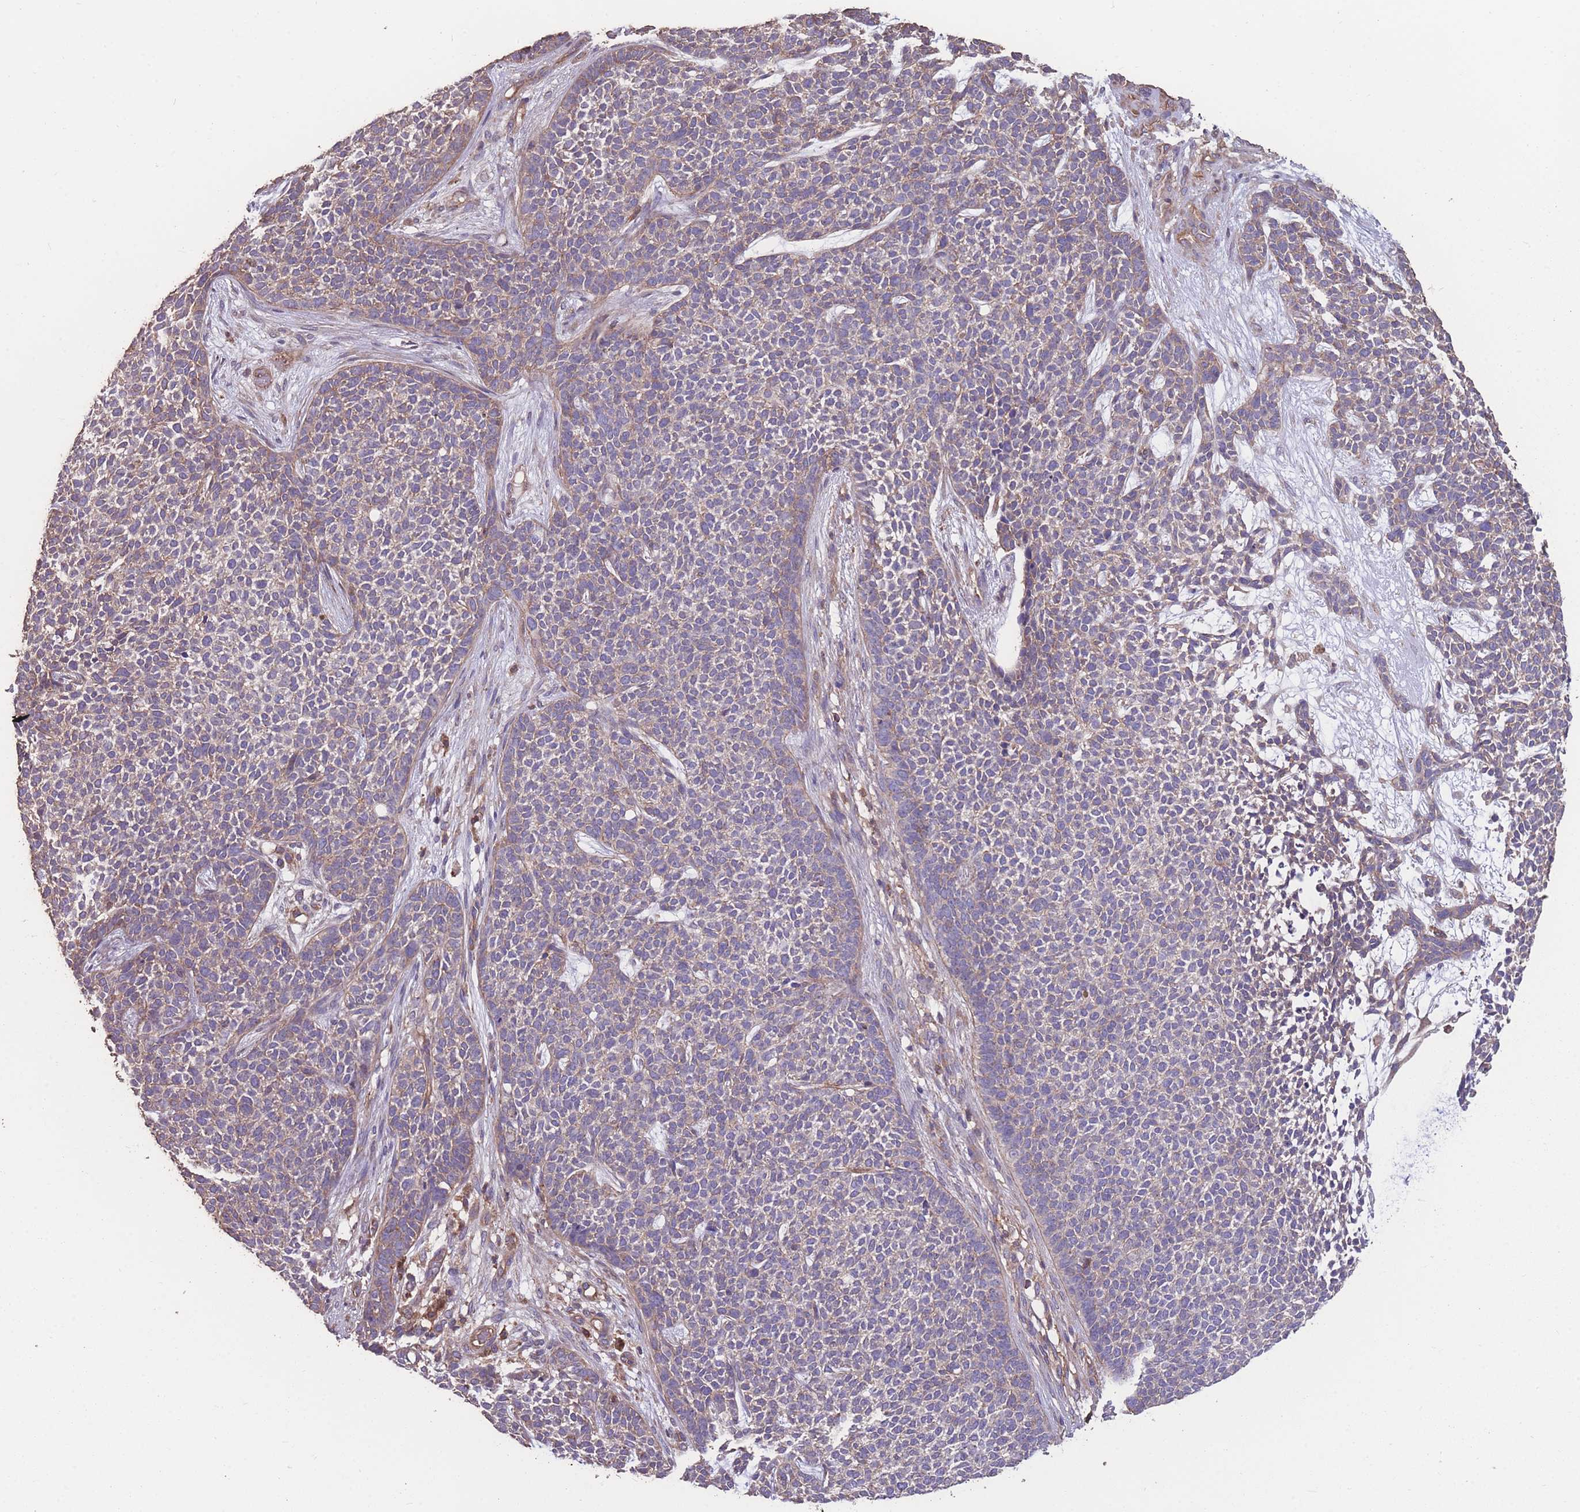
{"staining": {"intensity": "weak", "quantity": "25%-75%", "location": "cytoplasmic/membranous"}, "tissue": "skin cancer", "cell_type": "Tumor cells", "image_type": "cancer", "snomed": [{"axis": "morphology", "description": "Basal cell carcinoma"}, {"axis": "topography", "description": "Skin"}], "caption": "The immunohistochemical stain highlights weak cytoplasmic/membranous expression in tumor cells of skin basal cell carcinoma tissue. The protein of interest is stained brown, and the nuclei are stained in blue (DAB (3,3'-diaminobenzidine) IHC with brightfield microscopy, high magnification).", "gene": "NUDT21", "patient": {"sex": "female", "age": 84}}